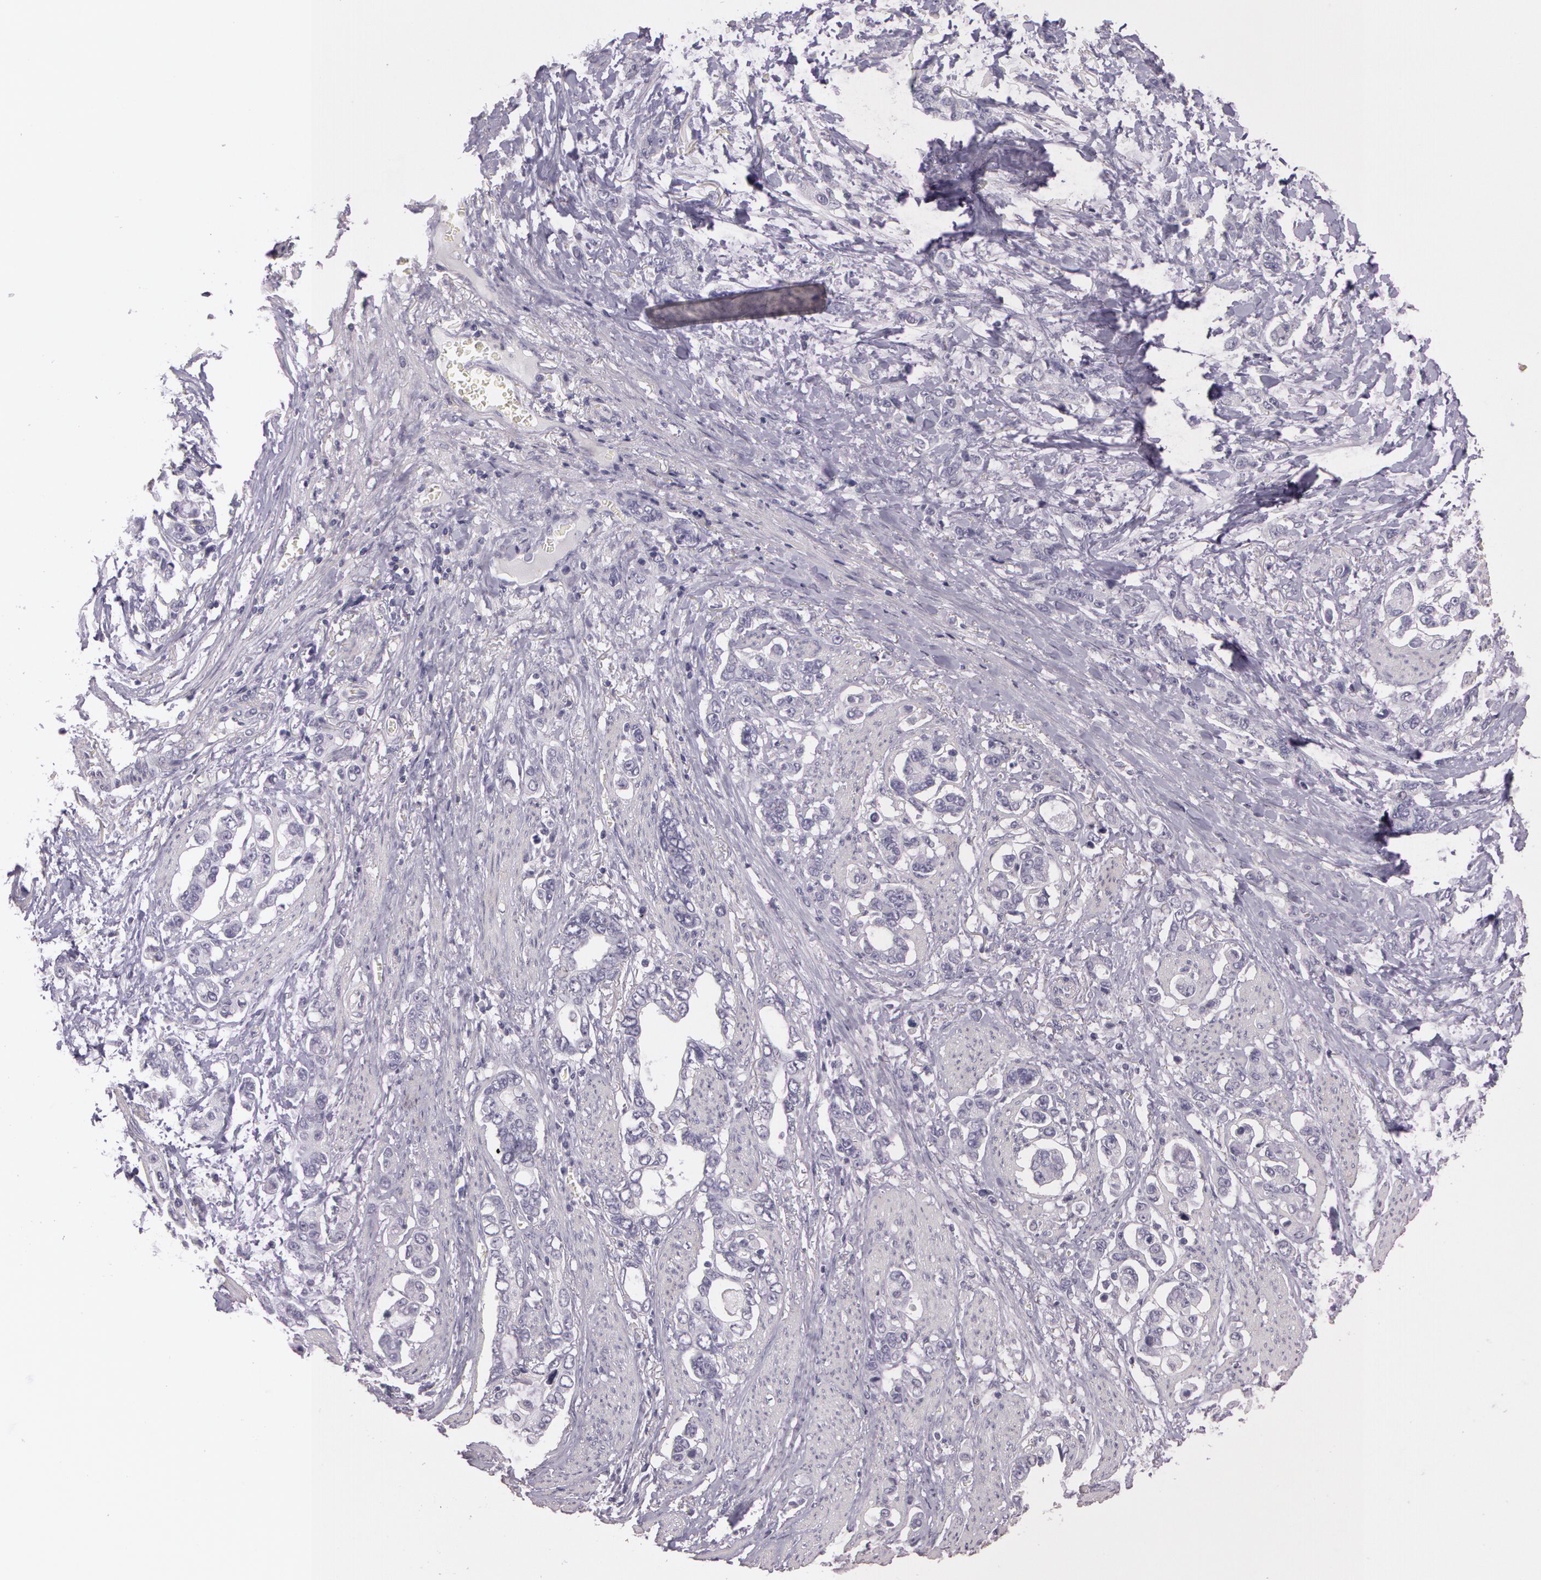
{"staining": {"intensity": "negative", "quantity": "none", "location": "none"}, "tissue": "stomach cancer", "cell_type": "Tumor cells", "image_type": "cancer", "snomed": [{"axis": "morphology", "description": "Adenocarcinoma, NOS"}, {"axis": "topography", "description": "Stomach"}], "caption": "This is an immunohistochemistry photomicrograph of human stomach cancer. There is no staining in tumor cells.", "gene": "G2E3", "patient": {"sex": "male", "age": 78}}